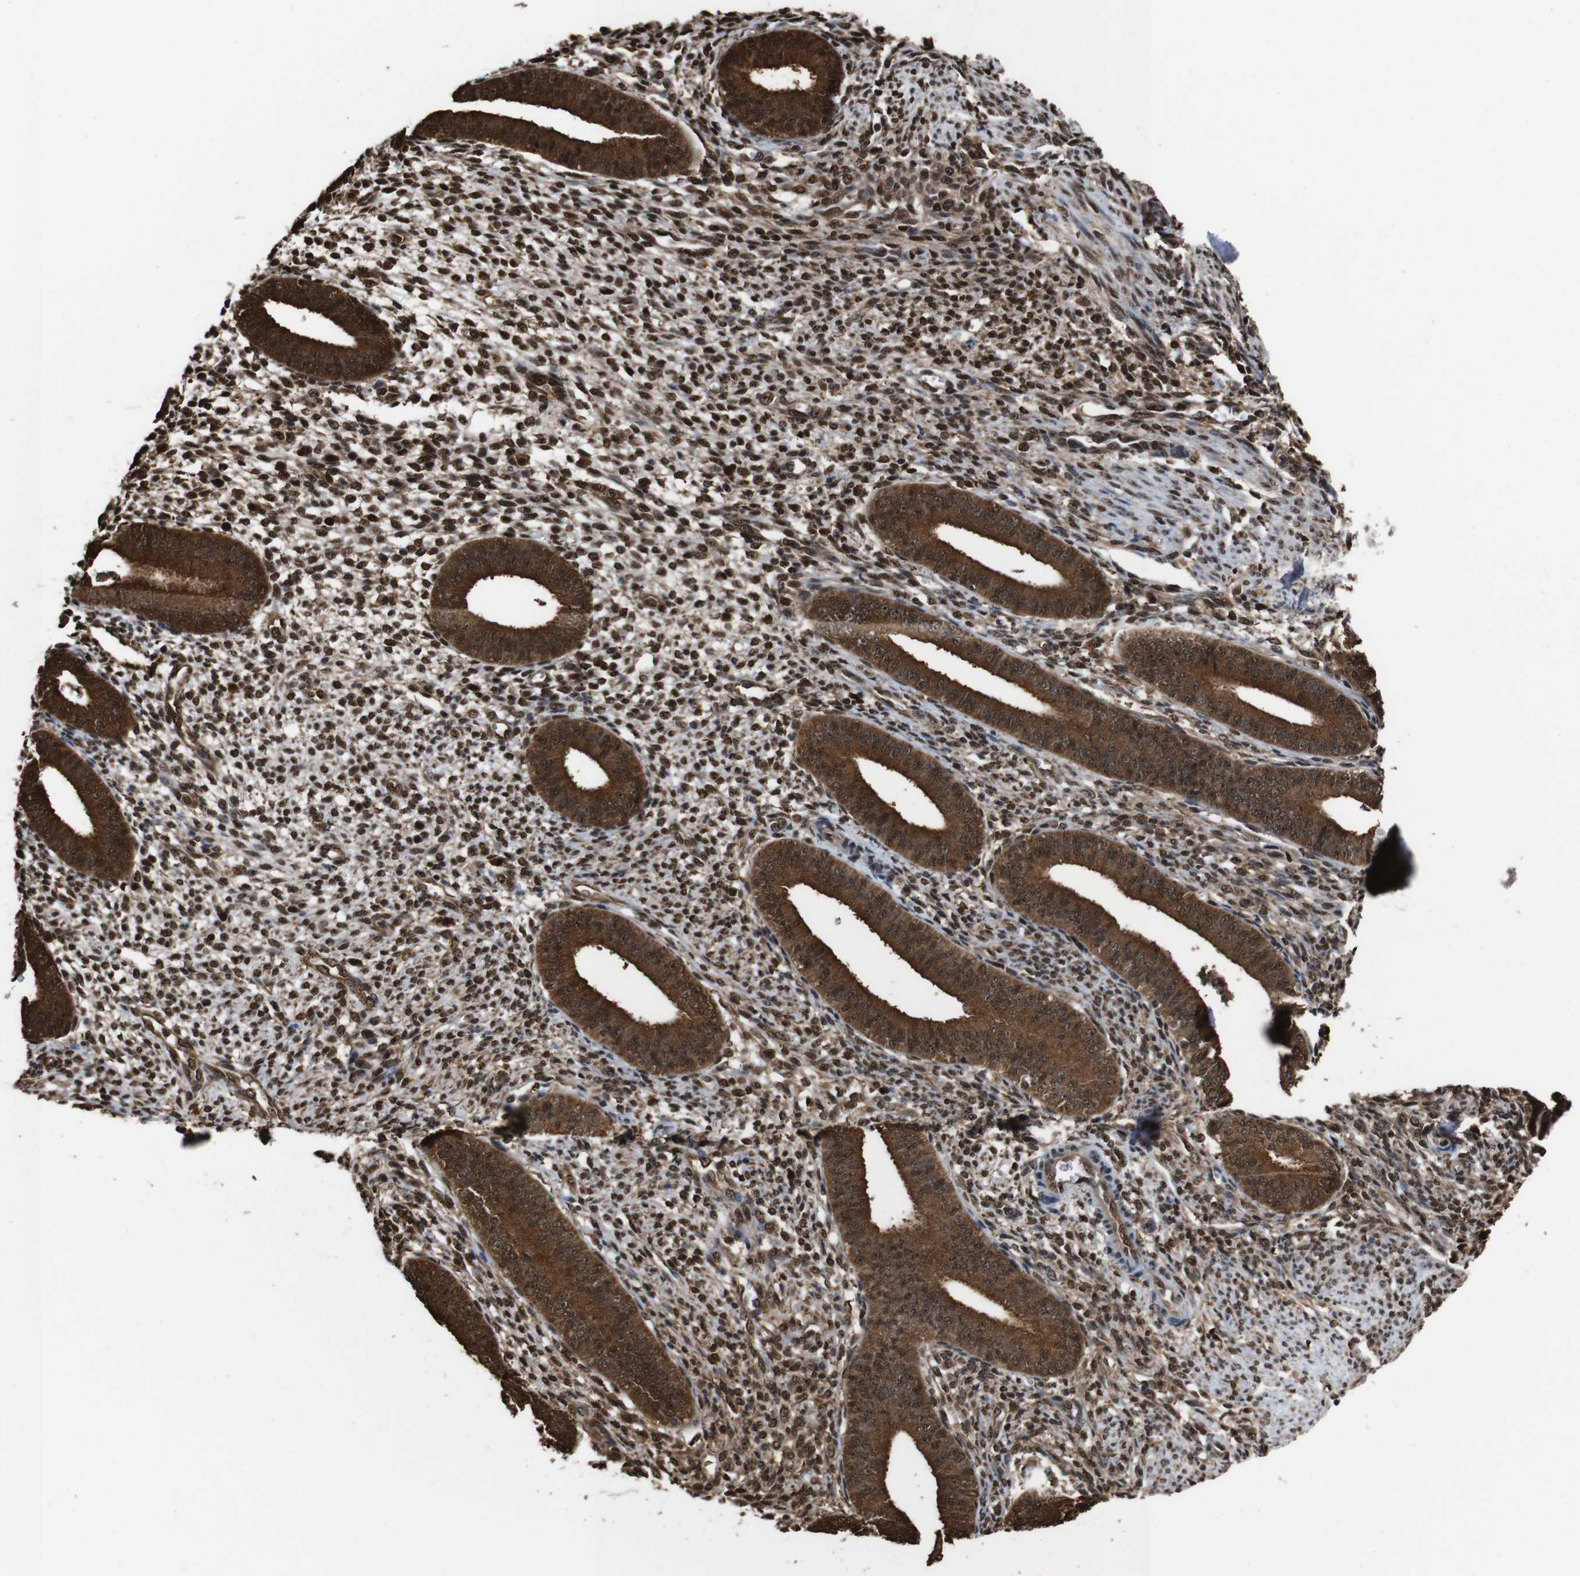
{"staining": {"intensity": "moderate", "quantity": "25%-75%", "location": "cytoplasmic/membranous,nuclear"}, "tissue": "endometrium", "cell_type": "Cells in endometrial stroma", "image_type": "normal", "snomed": [{"axis": "morphology", "description": "Normal tissue, NOS"}, {"axis": "topography", "description": "Endometrium"}], "caption": "Unremarkable endometrium shows moderate cytoplasmic/membranous,nuclear positivity in about 25%-75% of cells in endometrial stroma, visualized by immunohistochemistry.", "gene": "VCP", "patient": {"sex": "female", "age": 35}}